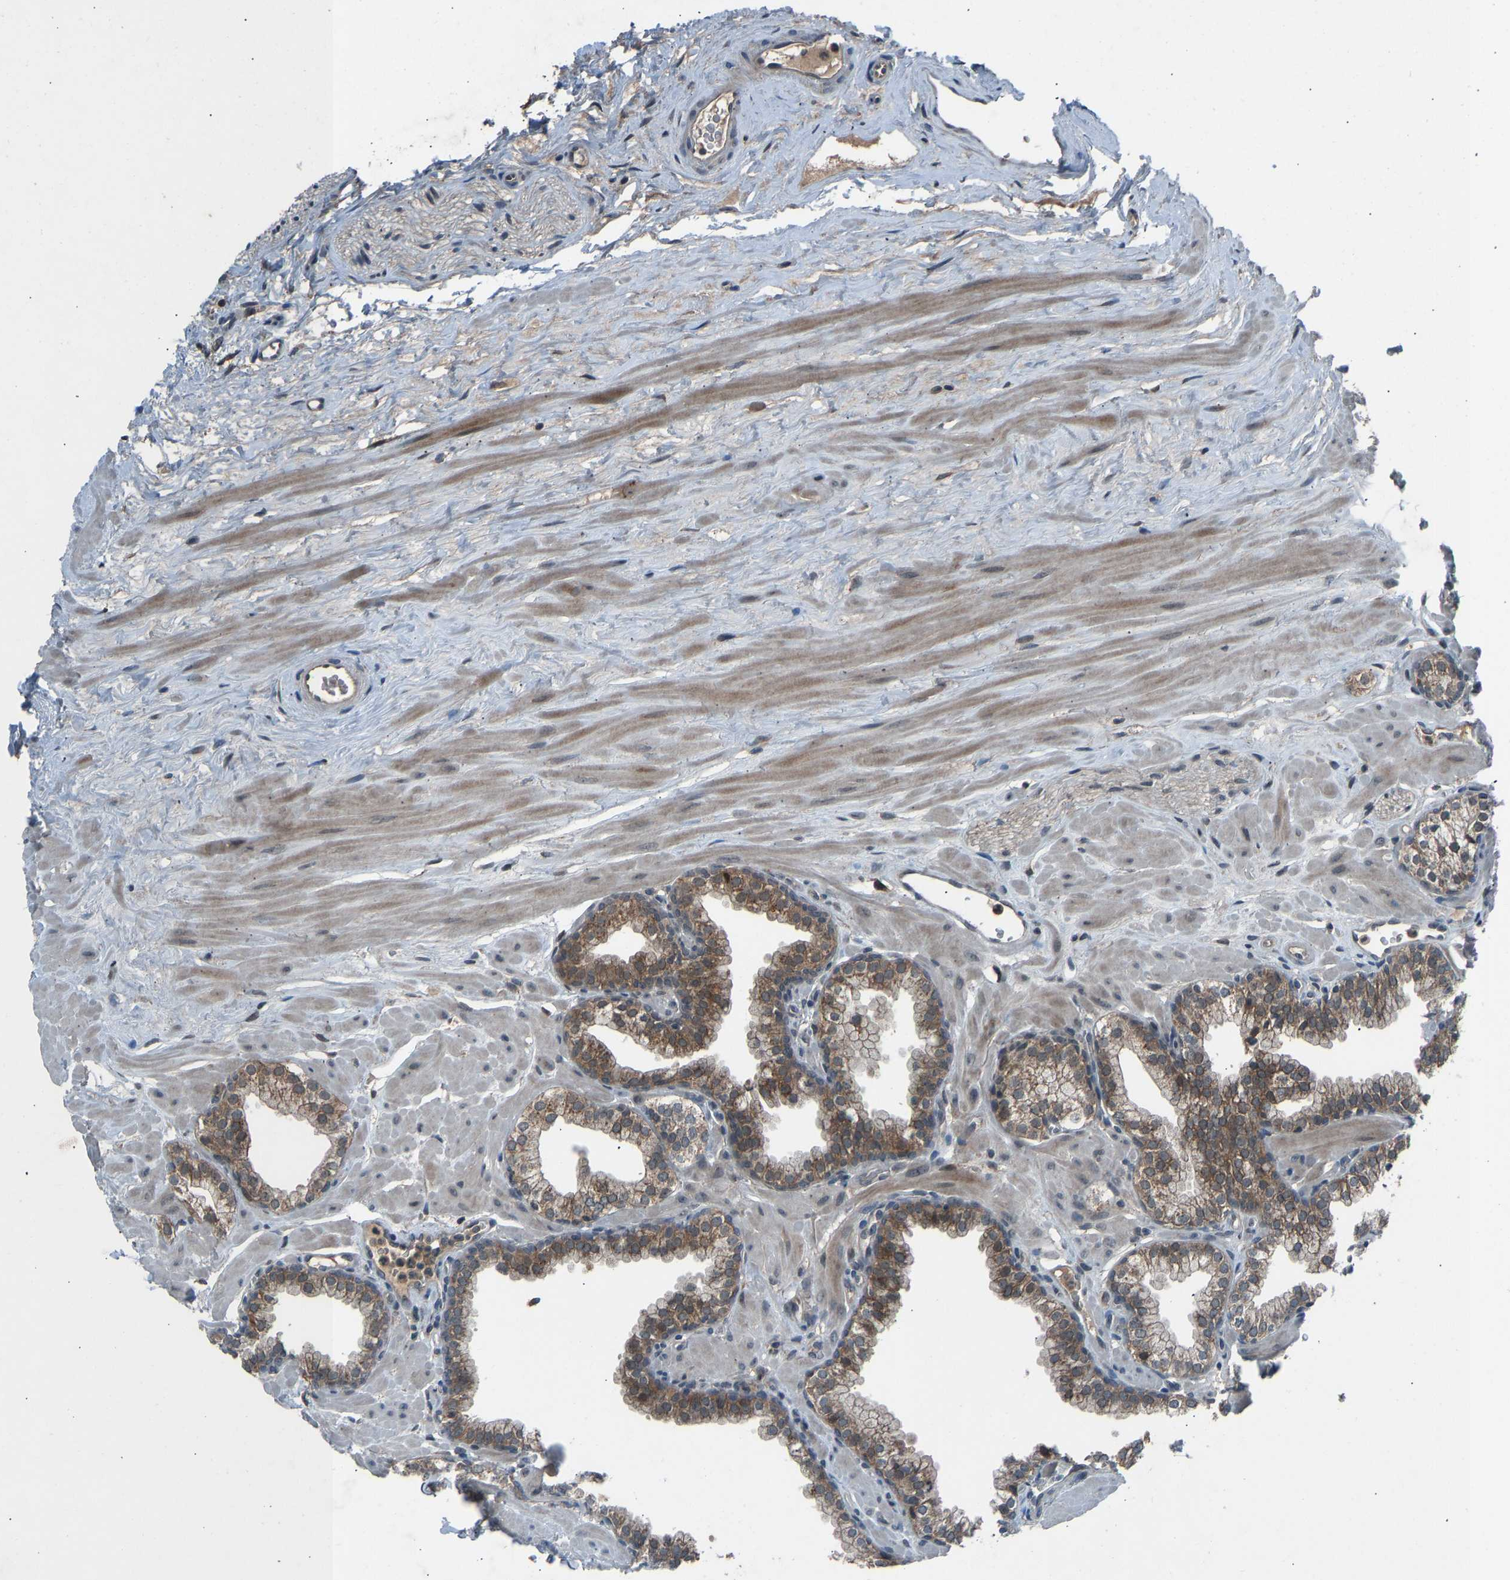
{"staining": {"intensity": "moderate", "quantity": ">75%", "location": "cytoplasmic/membranous,nuclear"}, "tissue": "prostate", "cell_type": "Glandular cells", "image_type": "normal", "snomed": [{"axis": "morphology", "description": "Normal tissue, NOS"}, {"axis": "morphology", "description": "Urothelial carcinoma, Low grade"}, {"axis": "topography", "description": "Urinary bladder"}, {"axis": "topography", "description": "Prostate"}], "caption": "Glandular cells exhibit moderate cytoplasmic/membranous,nuclear positivity in about >75% of cells in benign prostate. The staining was performed using DAB (3,3'-diaminobenzidine) to visualize the protein expression in brown, while the nuclei were stained in blue with hematoxylin (Magnification: 20x).", "gene": "SLC43A1", "patient": {"sex": "male", "age": 60}}